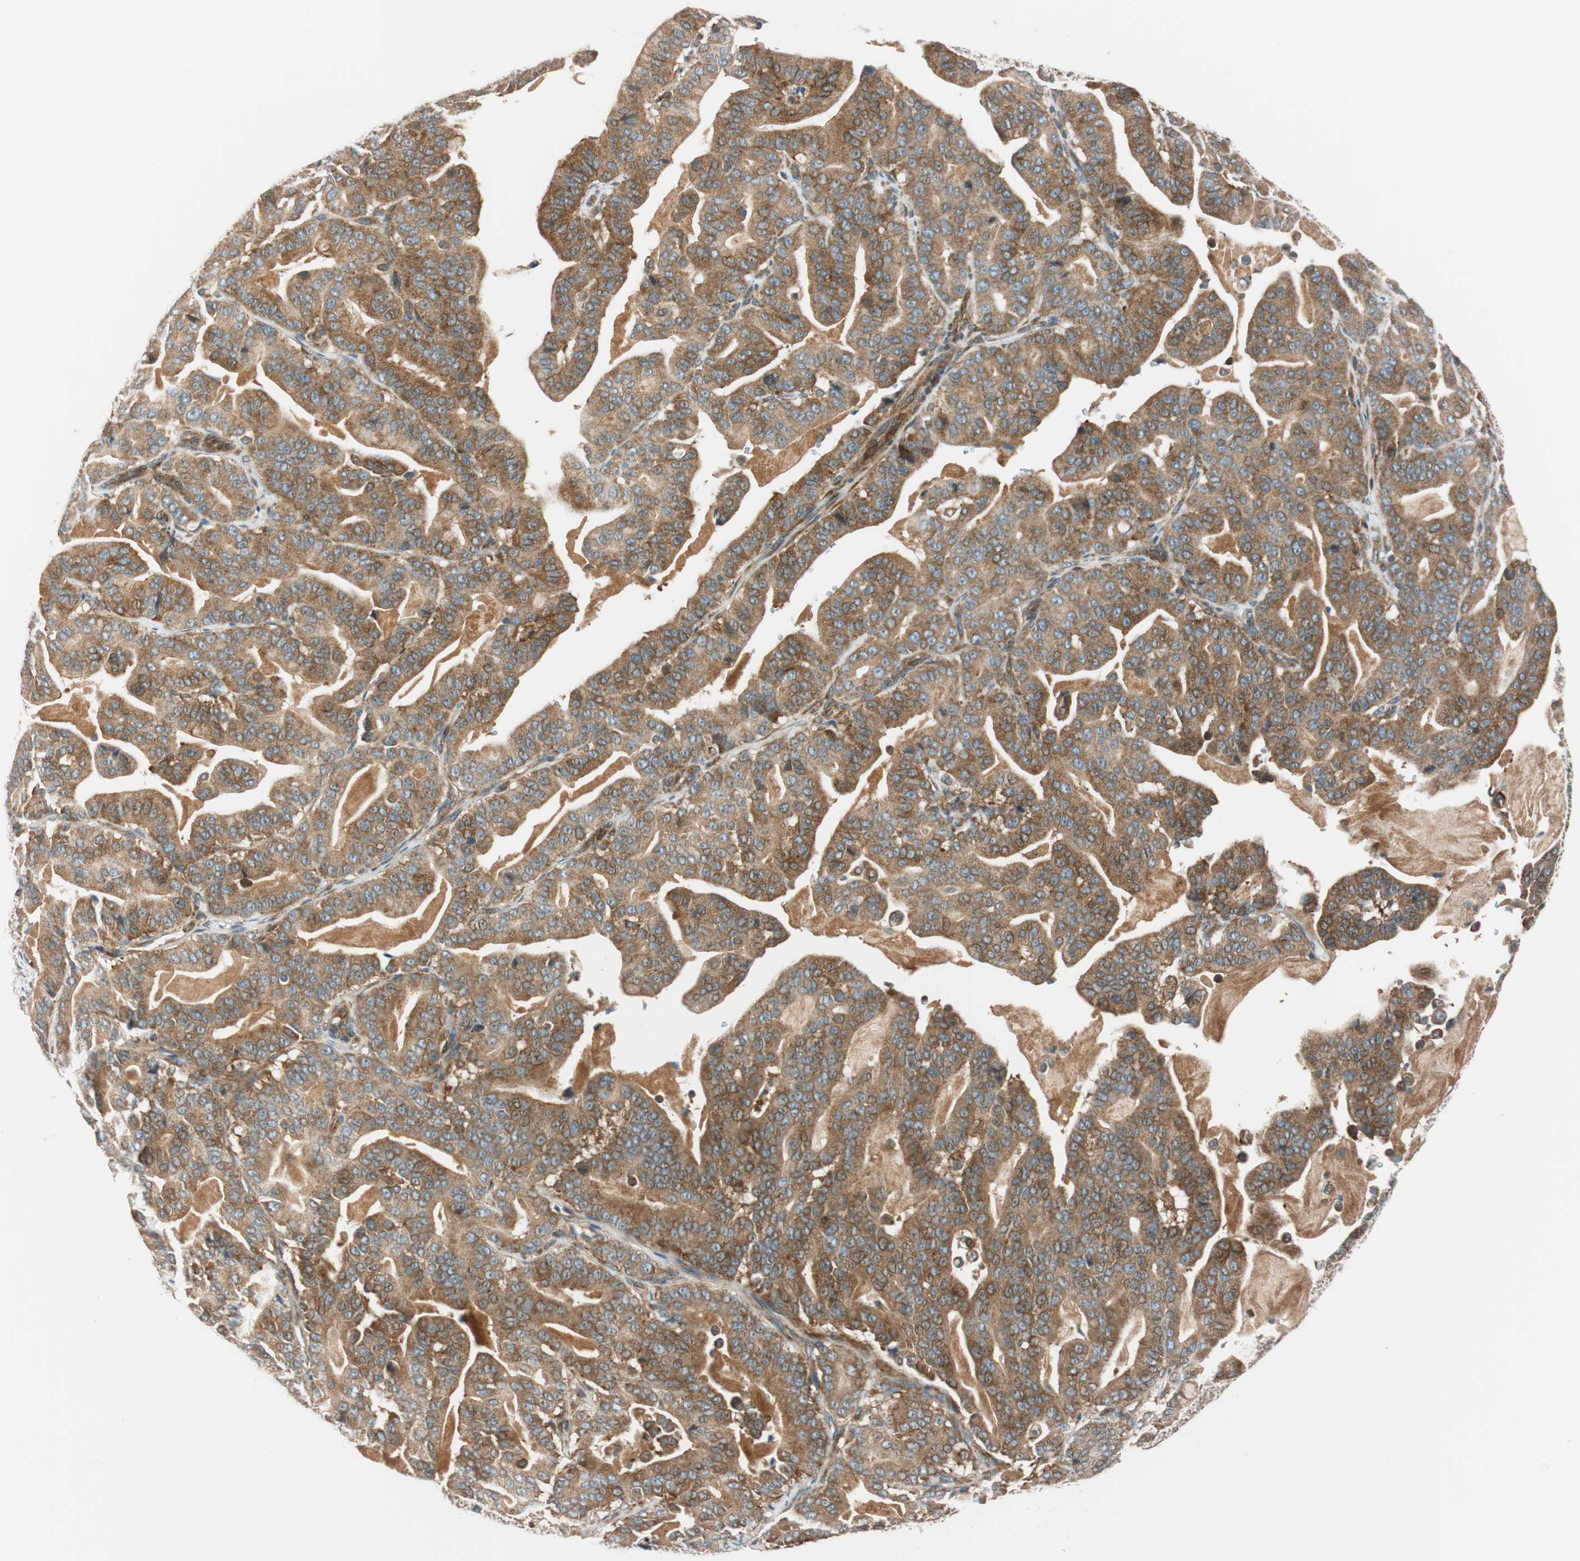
{"staining": {"intensity": "moderate", "quantity": ">75%", "location": "cytoplasmic/membranous"}, "tissue": "pancreatic cancer", "cell_type": "Tumor cells", "image_type": "cancer", "snomed": [{"axis": "morphology", "description": "Adenocarcinoma, NOS"}, {"axis": "topography", "description": "Pancreas"}], "caption": "Immunohistochemical staining of pancreatic adenocarcinoma demonstrates medium levels of moderate cytoplasmic/membranous protein positivity in about >75% of tumor cells.", "gene": "ABI1", "patient": {"sex": "male", "age": 63}}